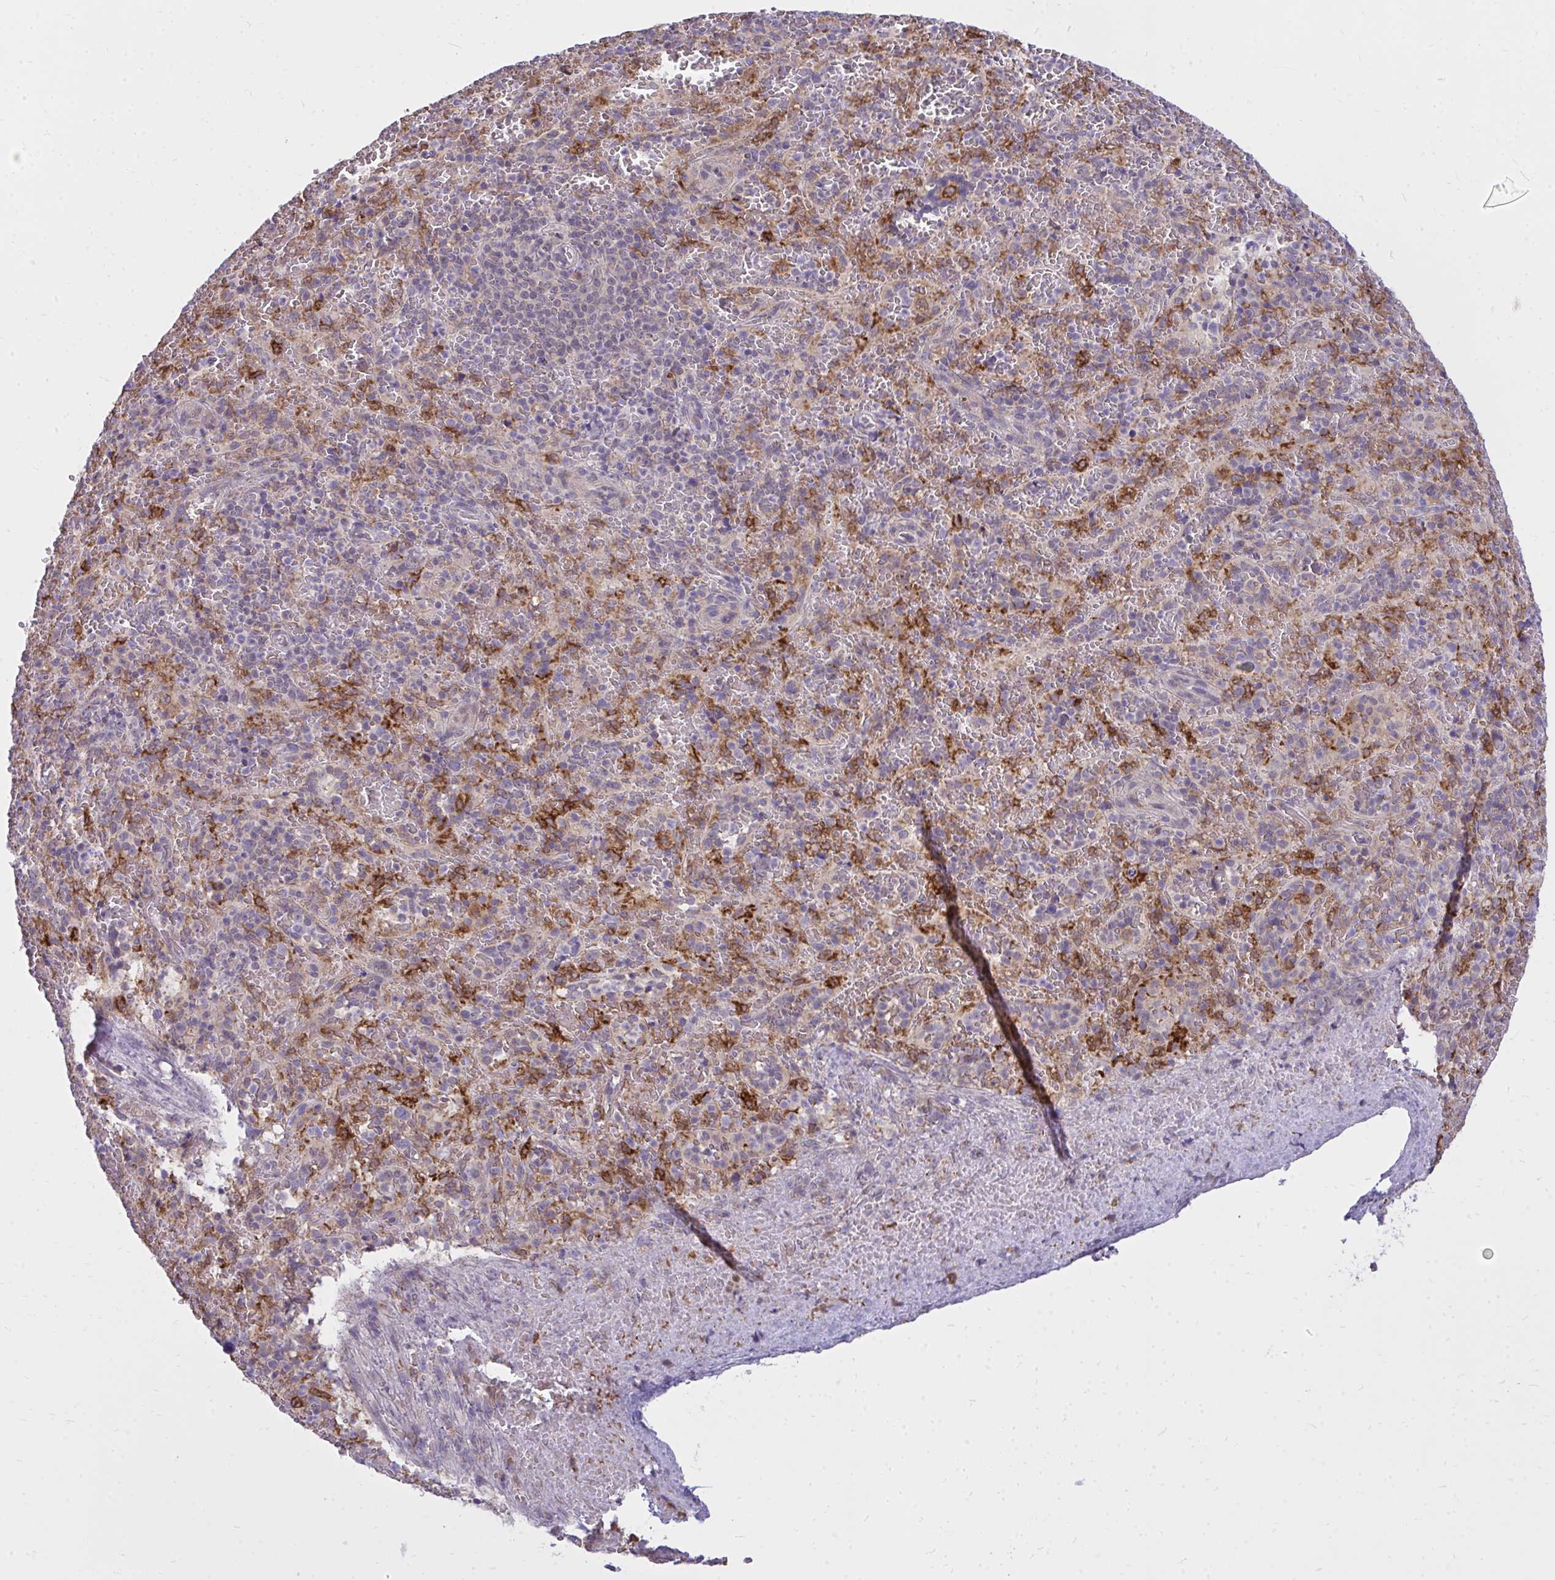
{"staining": {"intensity": "moderate", "quantity": "25%-75%", "location": "cytoplasmic/membranous"}, "tissue": "spleen", "cell_type": "Cells in red pulp", "image_type": "normal", "snomed": [{"axis": "morphology", "description": "Normal tissue, NOS"}, {"axis": "topography", "description": "Spleen"}], "caption": "DAB (3,3'-diaminobenzidine) immunohistochemical staining of unremarkable human spleen reveals moderate cytoplasmic/membranous protein expression in approximately 25%-75% of cells in red pulp. Using DAB (3,3'-diaminobenzidine) (brown) and hematoxylin (blue) stains, captured at high magnification using brightfield microscopy.", "gene": "ZSCAN25", "patient": {"sex": "female", "age": 50}}